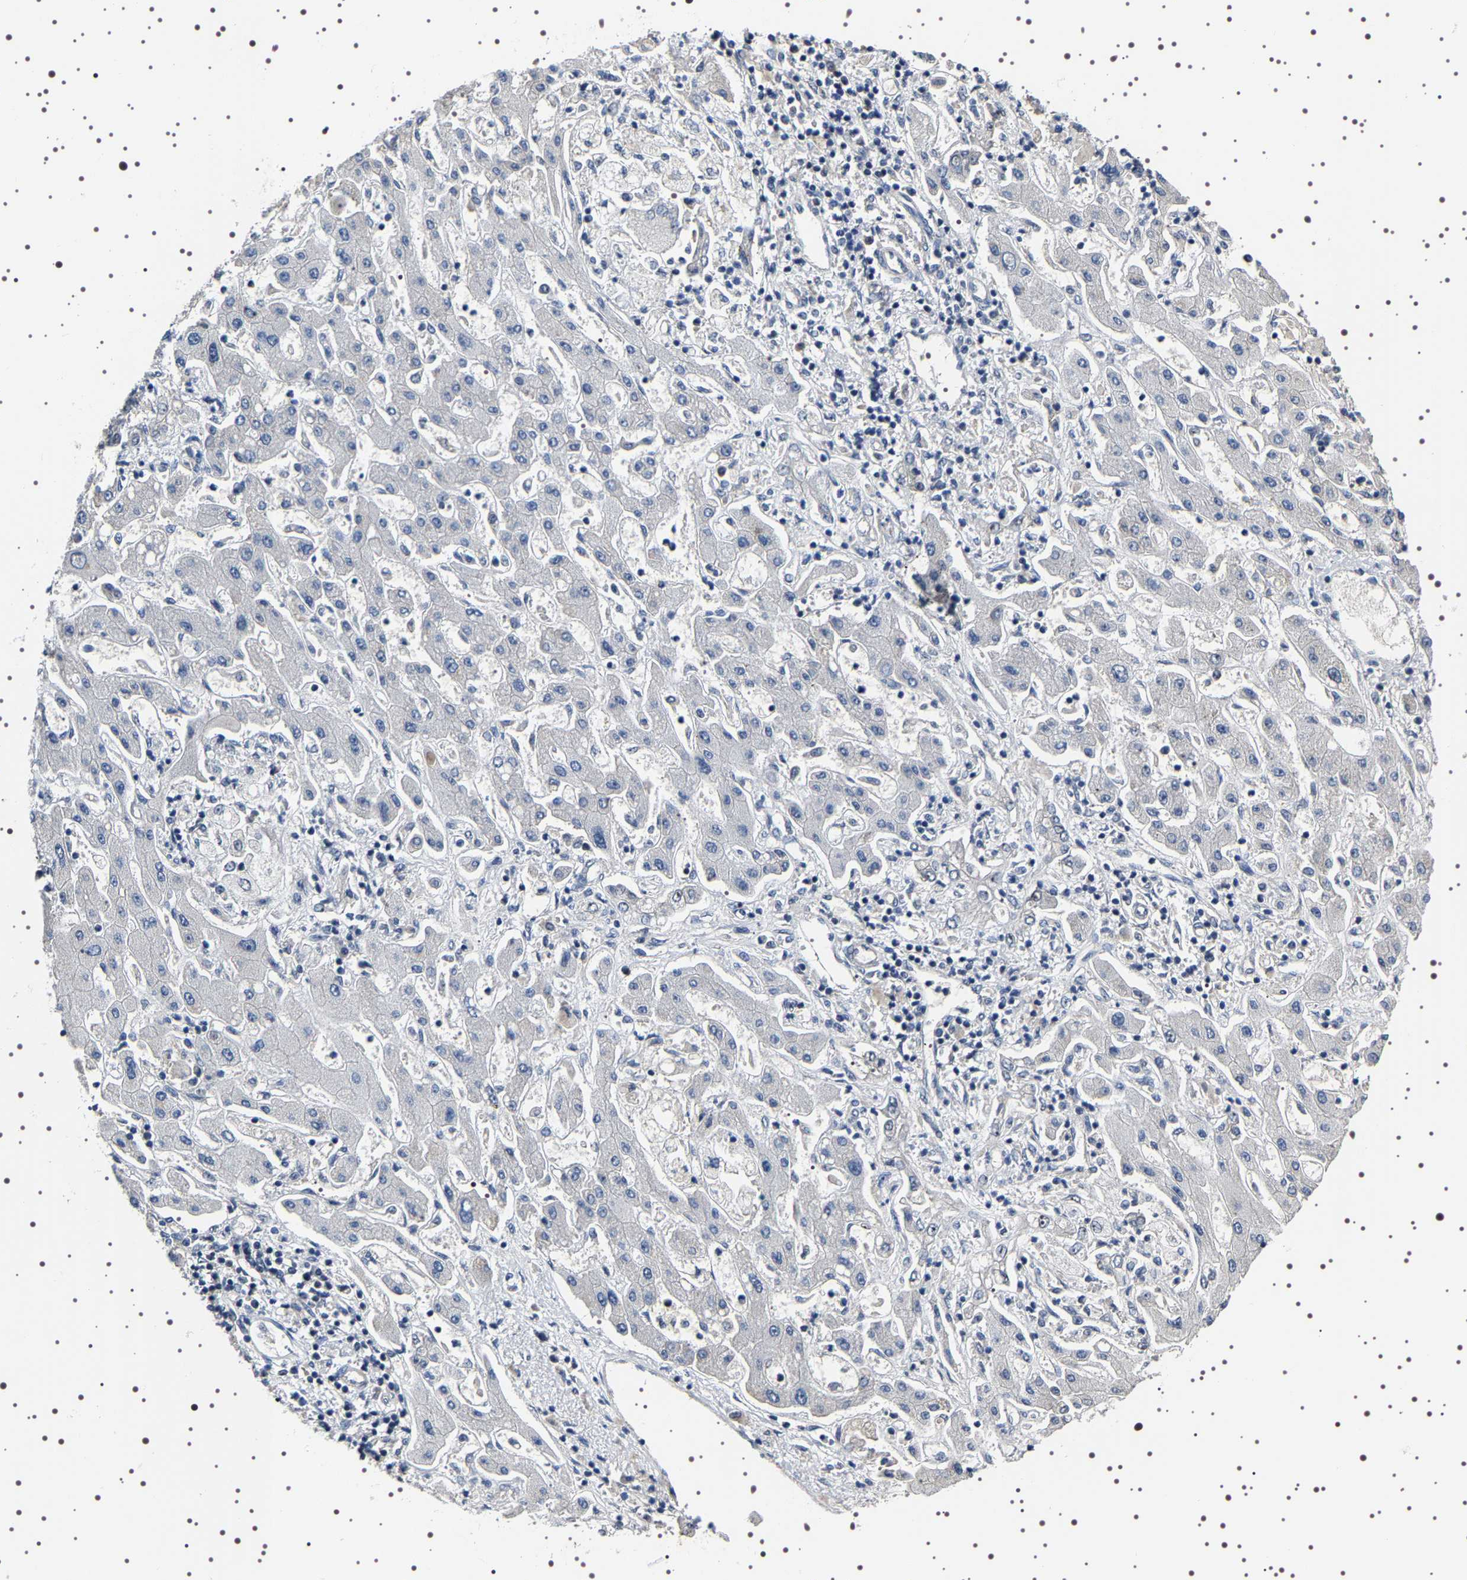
{"staining": {"intensity": "negative", "quantity": "none", "location": "none"}, "tissue": "liver cancer", "cell_type": "Tumor cells", "image_type": "cancer", "snomed": [{"axis": "morphology", "description": "Cholangiocarcinoma"}, {"axis": "topography", "description": "Liver"}], "caption": "An immunohistochemistry (IHC) histopathology image of liver cancer (cholangiocarcinoma) is shown. There is no staining in tumor cells of liver cancer (cholangiocarcinoma).", "gene": "GNL3", "patient": {"sex": "male", "age": 50}}